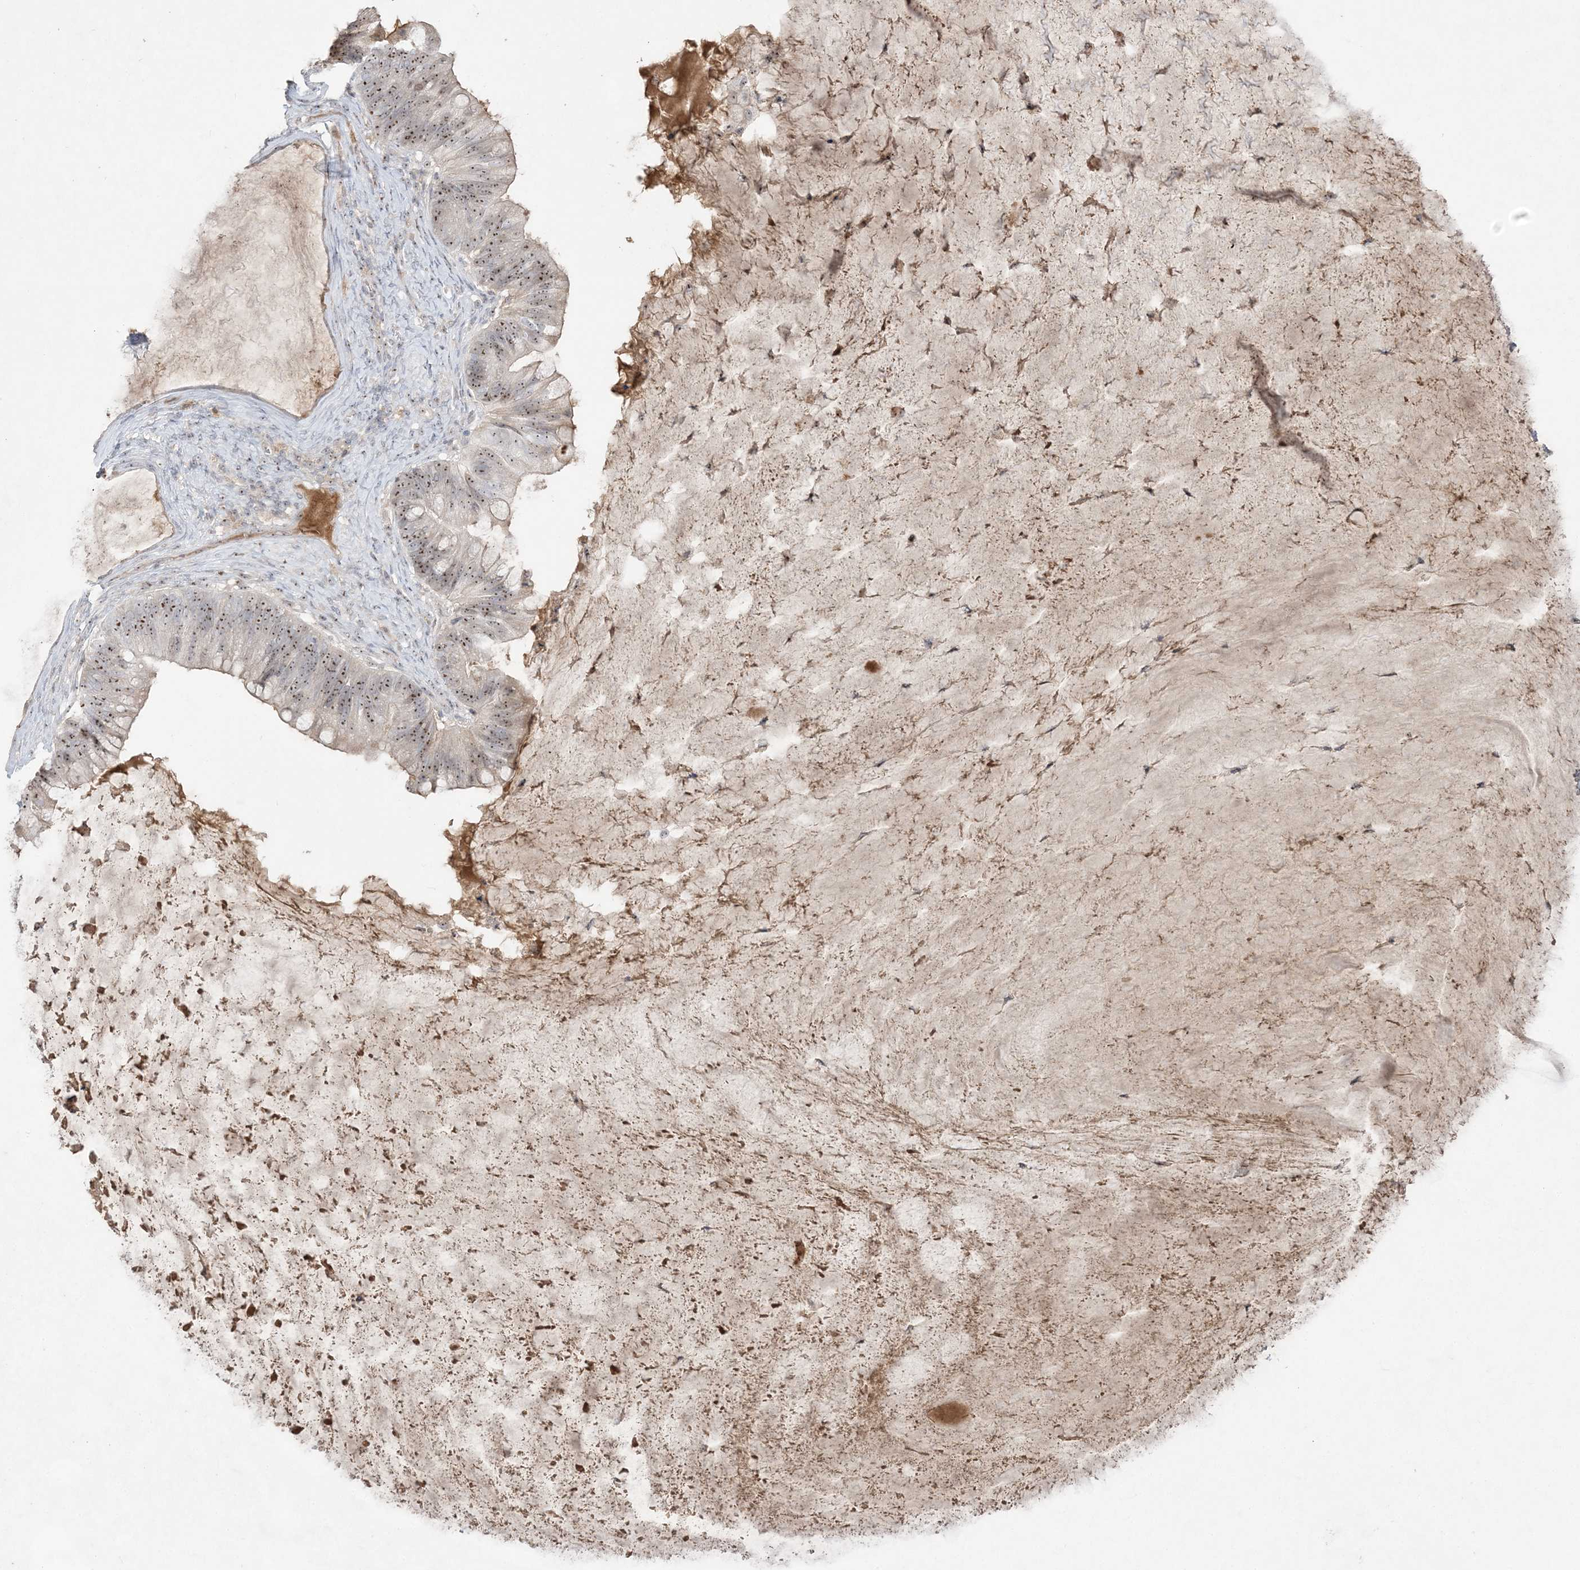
{"staining": {"intensity": "moderate", "quantity": ">75%", "location": "nuclear"}, "tissue": "ovarian cancer", "cell_type": "Tumor cells", "image_type": "cancer", "snomed": [{"axis": "morphology", "description": "Cystadenocarcinoma, mucinous, NOS"}, {"axis": "topography", "description": "Ovary"}], "caption": "Approximately >75% of tumor cells in ovarian cancer (mucinous cystadenocarcinoma) exhibit moderate nuclear protein positivity as visualized by brown immunohistochemical staining.", "gene": "NOP16", "patient": {"sex": "female", "age": 61}}